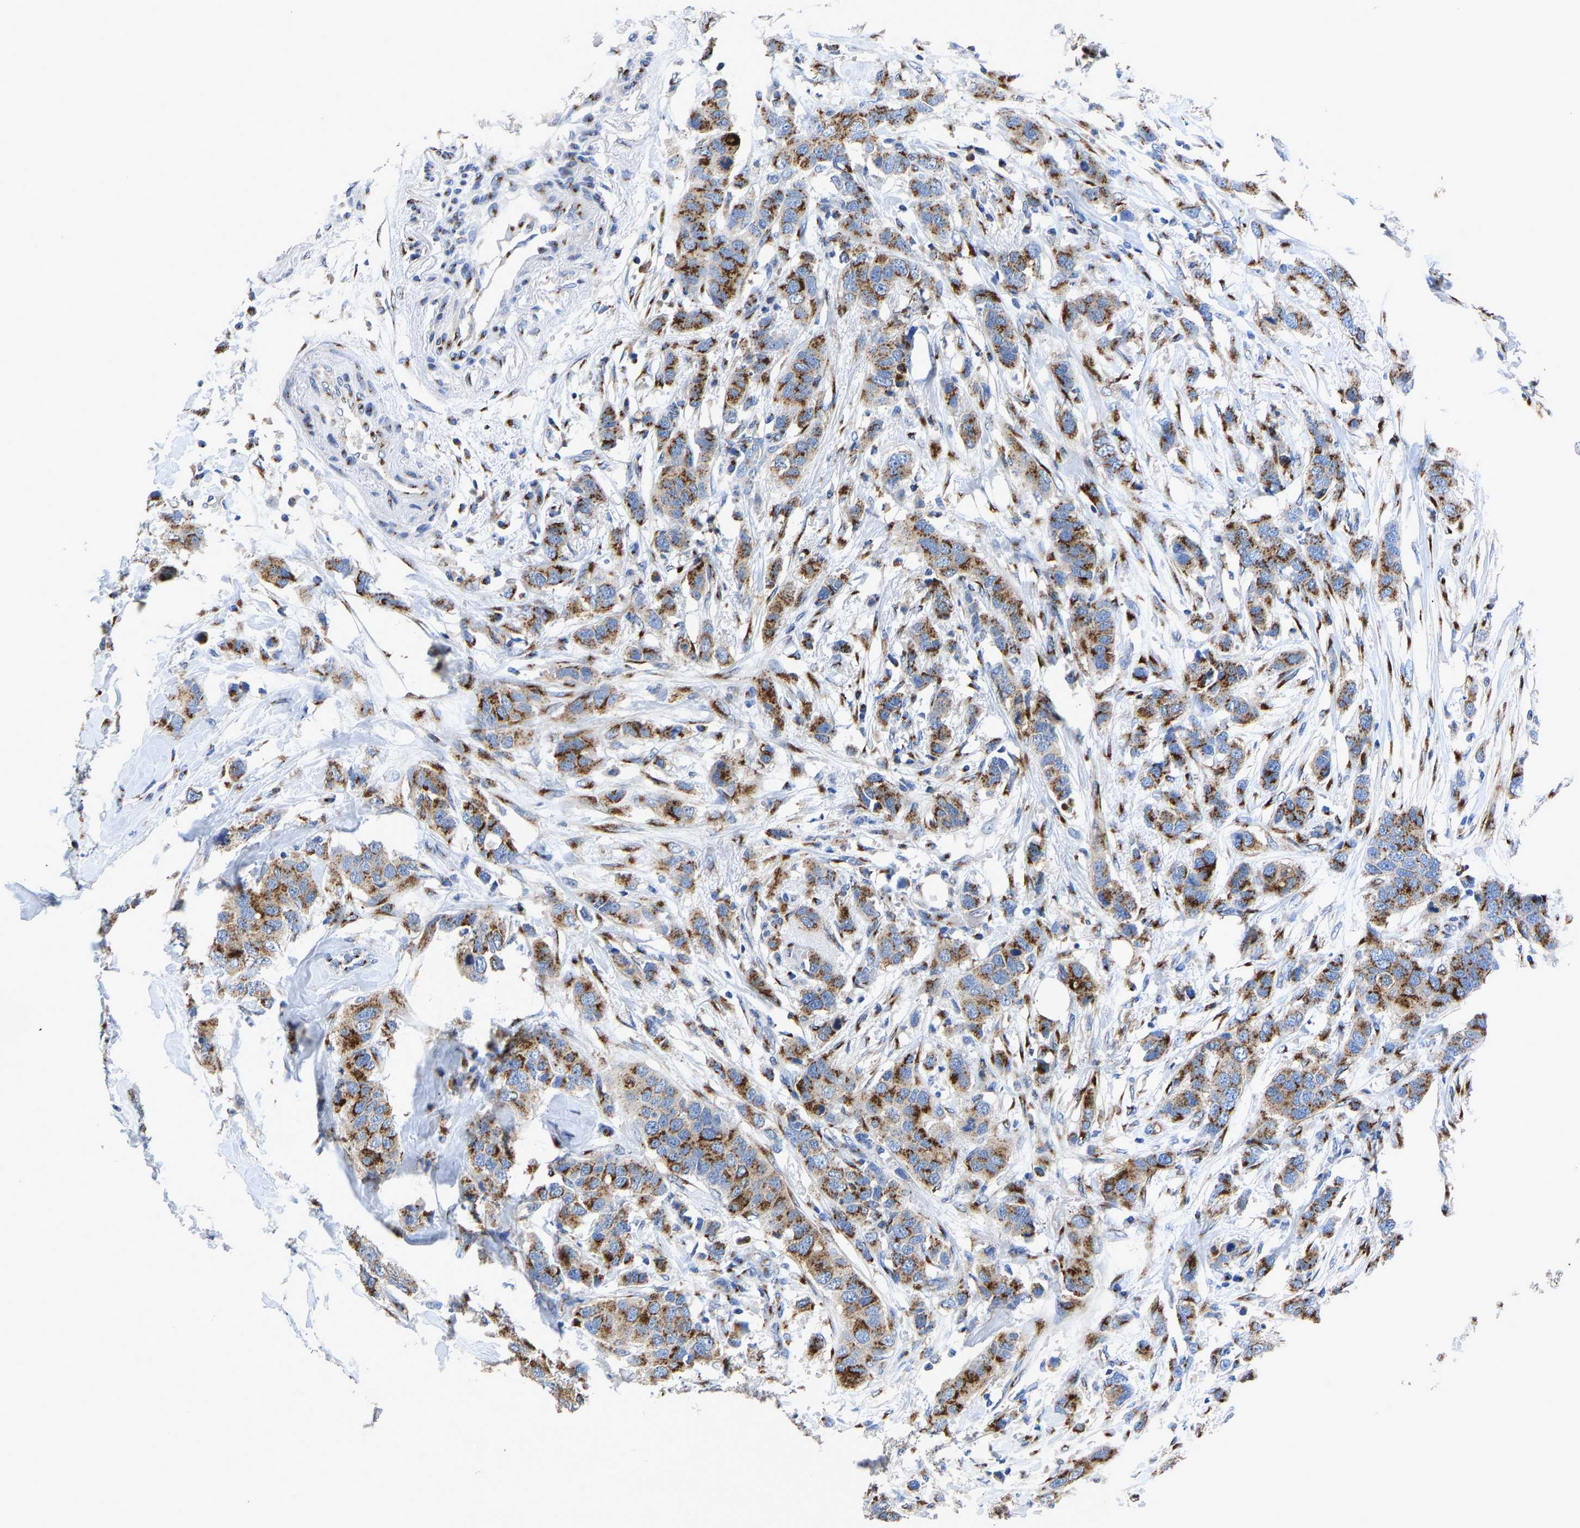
{"staining": {"intensity": "moderate", "quantity": ">75%", "location": "cytoplasmic/membranous"}, "tissue": "breast cancer", "cell_type": "Tumor cells", "image_type": "cancer", "snomed": [{"axis": "morphology", "description": "Duct carcinoma"}, {"axis": "topography", "description": "Breast"}], "caption": "Intraductal carcinoma (breast) stained with immunohistochemistry reveals moderate cytoplasmic/membranous staining in approximately >75% of tumor cells. Using DAB (3,3'-diaminobenzidine) (brown) and hematoxylin (blue) stains, captured at high magnification using brightfield microscopy.", "gene": "TMEM87A", "patient": {"sex": "female", "age": 50}}